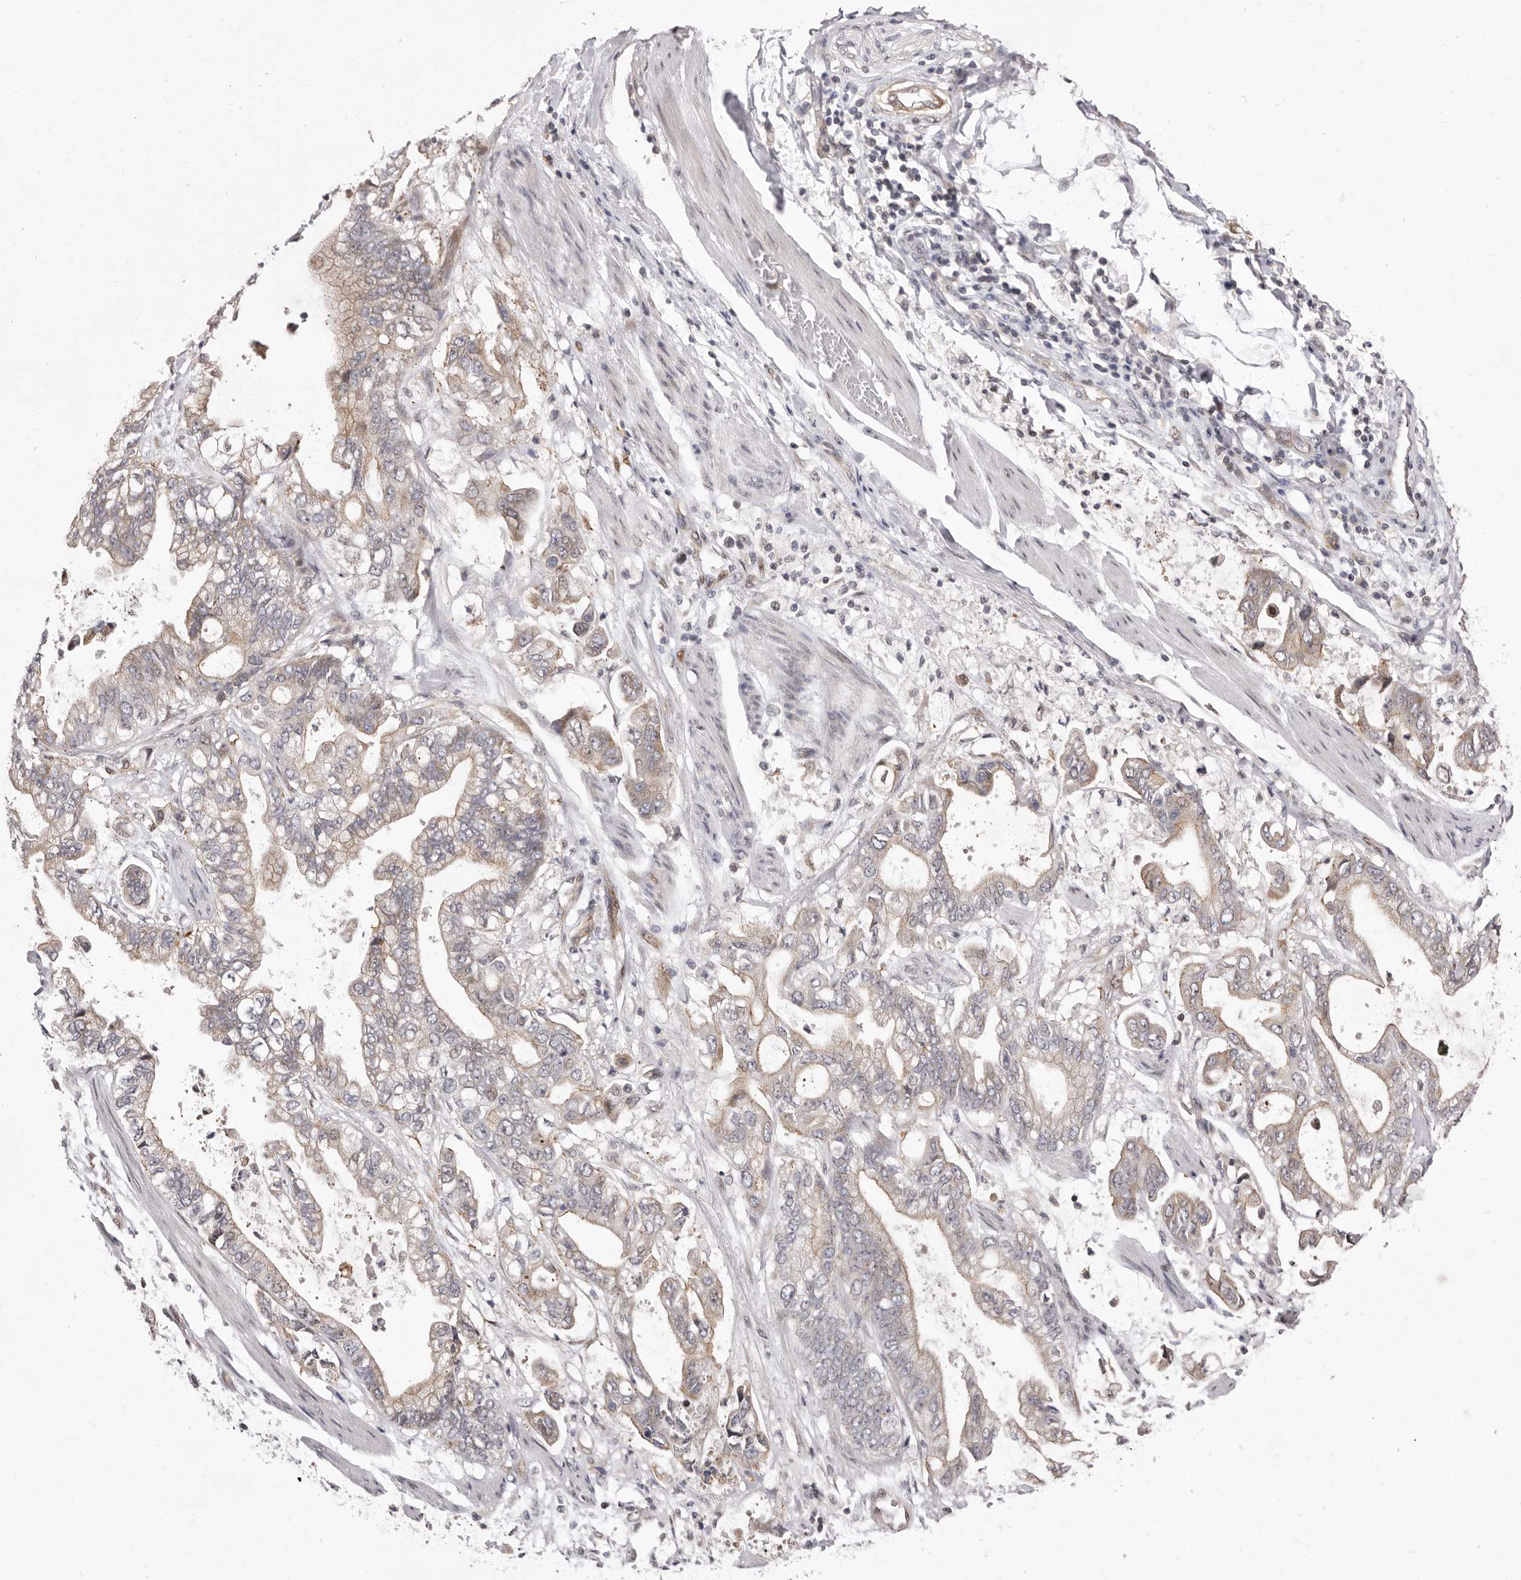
{"staining": {"intensity": "weak", "quantity": "25%-75%", "location": "cytoplasmic/membranous"}, "tissue": "stomach cancer", "cell_type": "Tumor cells", "image_type": "cancer", "snomed": [{"axis": "morphology", "description": "Normal tissue, NOS"}, {"axis": "morphology", "description": "Adenocarcinoma, NOS"}, {"axis": "topography", "description": "Stomach"}], "caption": "A brown stain highlights weak cytoplasmic/membranous staining of a protein in human adenocarcinoma (stomach) tumor cells.", "gene": "GLRX3", "patient": {"sex": "male", "age": 62}}